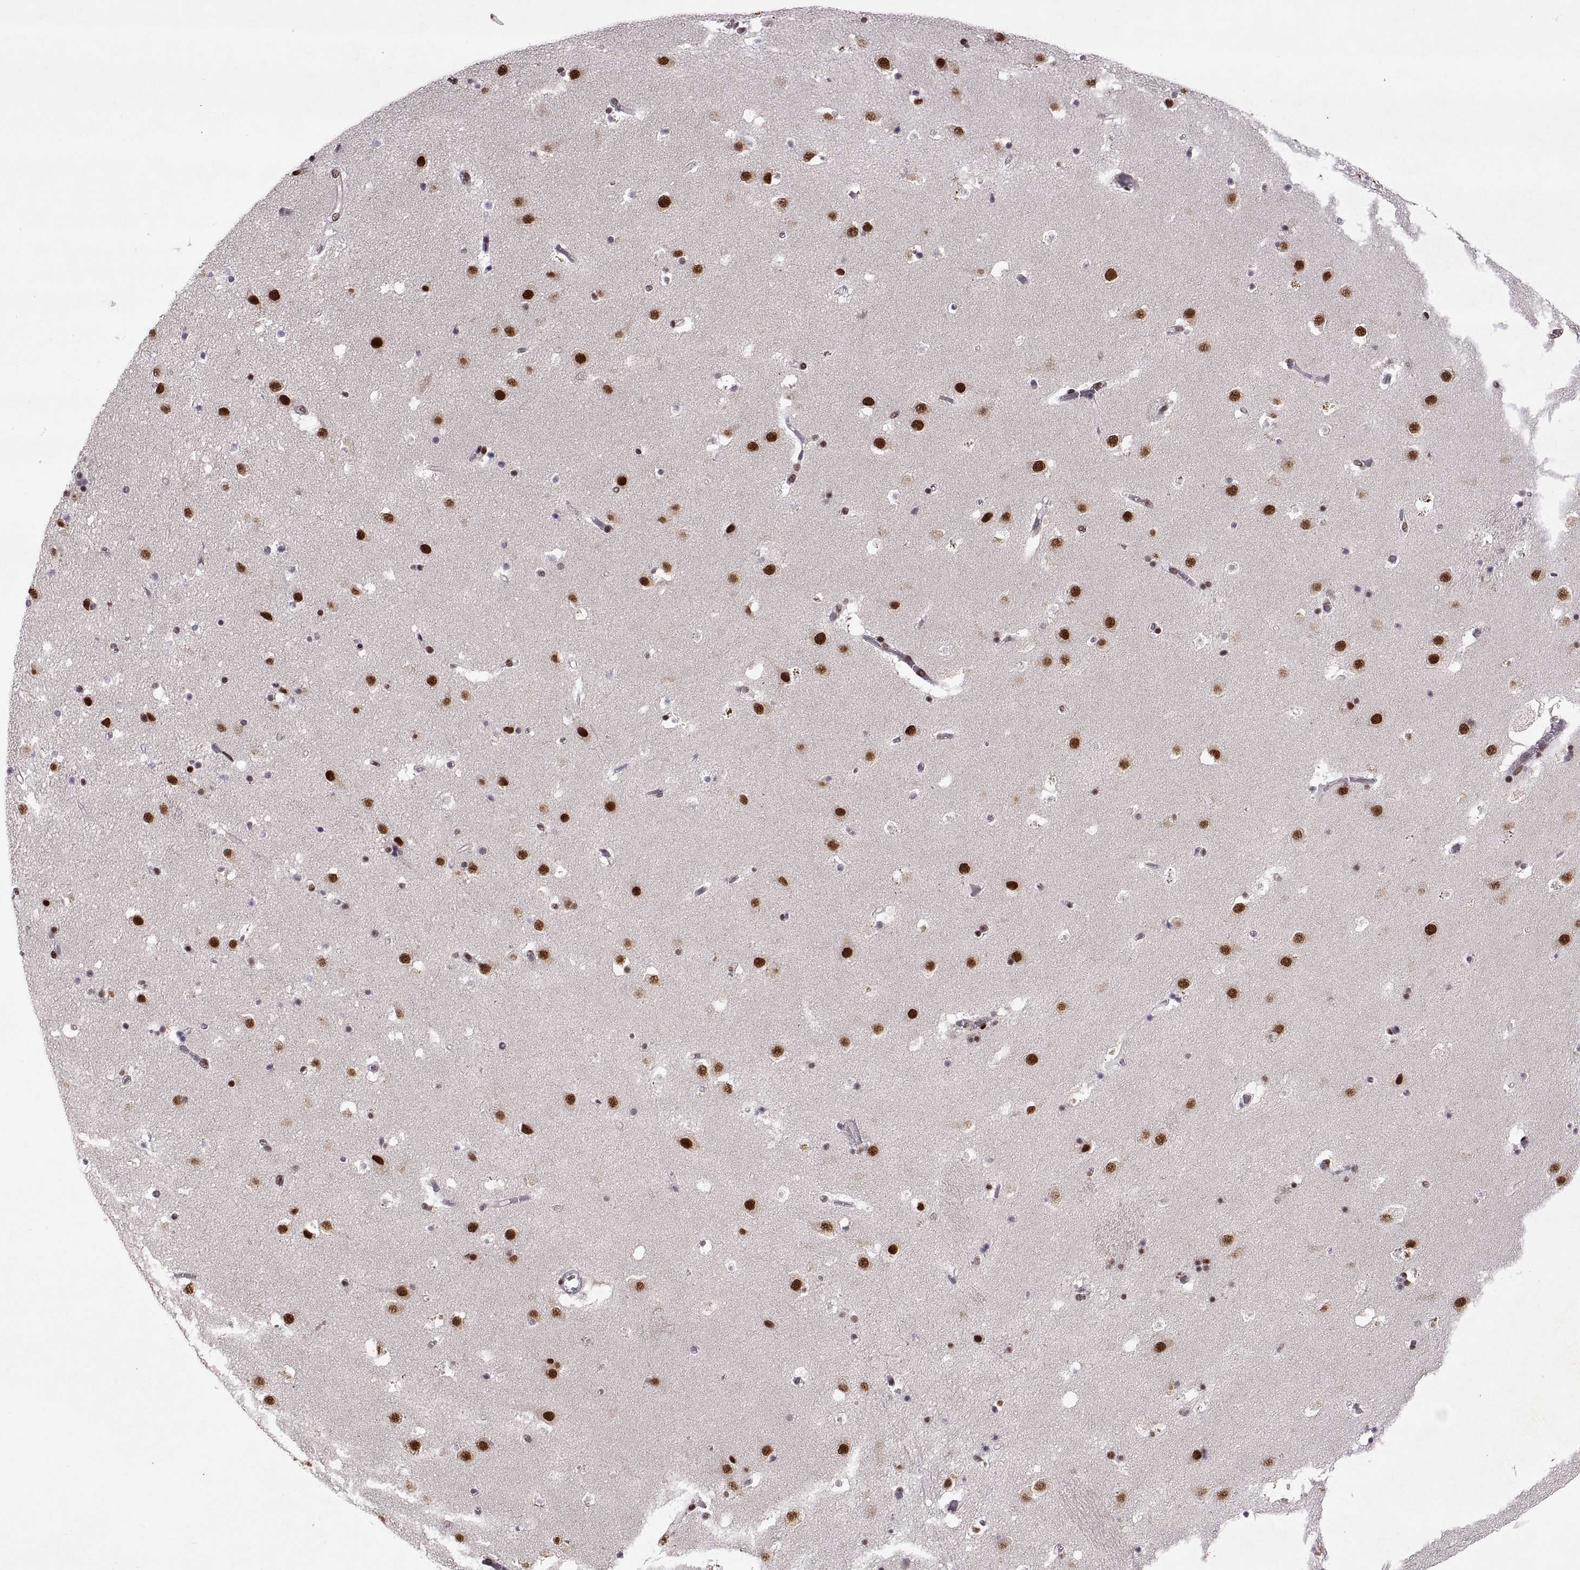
{"staining": {"intensity": "strong", "quantity": ">75%", "location": "nuclear"}, "tissue": "caudate", "cell_type": "Glial cells", "image_type": "normal", "snomed": [{"axis": "morphology", "description": "Normal tissue, NOS"}, {"axis": "topography", "description": "Lateral ventricle wall"}], "caption": "IHC (DAB) staining of unremarkable human caudate demonstrates strong nuclear protein expression in approximately >75% of glial cells.", "gene": "MT1E", "patient": {"sex": "female", "age": 42}}